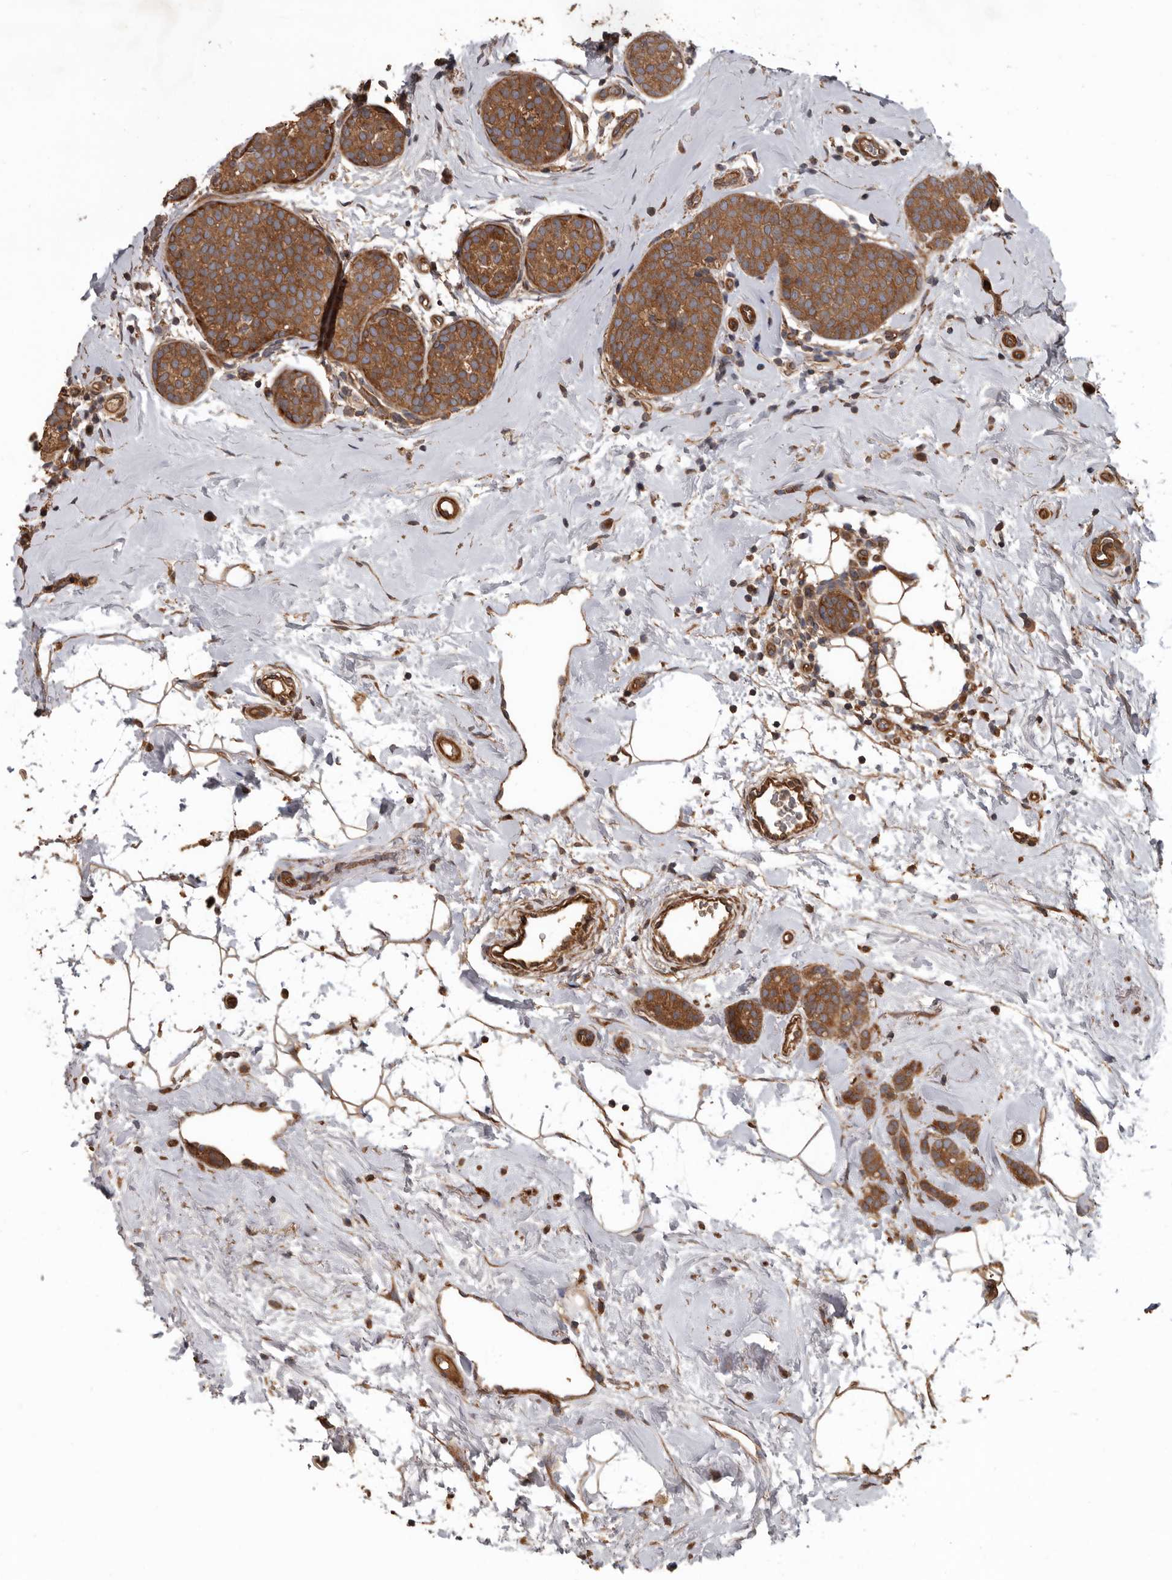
{"staining": {"intensity": "moderate", "quantity": ">75%", "location": "cytoplasmic/membranous"}, "tissue": "breast cancer", "cell_type": "Tumor cells", "image_type": "cancer", "snomed": [{"axis": "morphology", "description": "Lobular carcinoma, in situ"}, {"axis": "morphology", "description": "Lobular carcinoma"}, {"axis": "topography", "description": "Breast"}], "caption": "Breast lobular carcinoma in situ tissue reveals moderate cytoplasmic/membranous expression in approximately >75% of tumor cells, visualized by immunohistochemistry. (Stains: DAB in brown, nuclei in blue, Microscopy: brightfield microscopy at high magnification).", "gene": "ARHGEF5", "patient": {"sex": "female", "age": 41}}